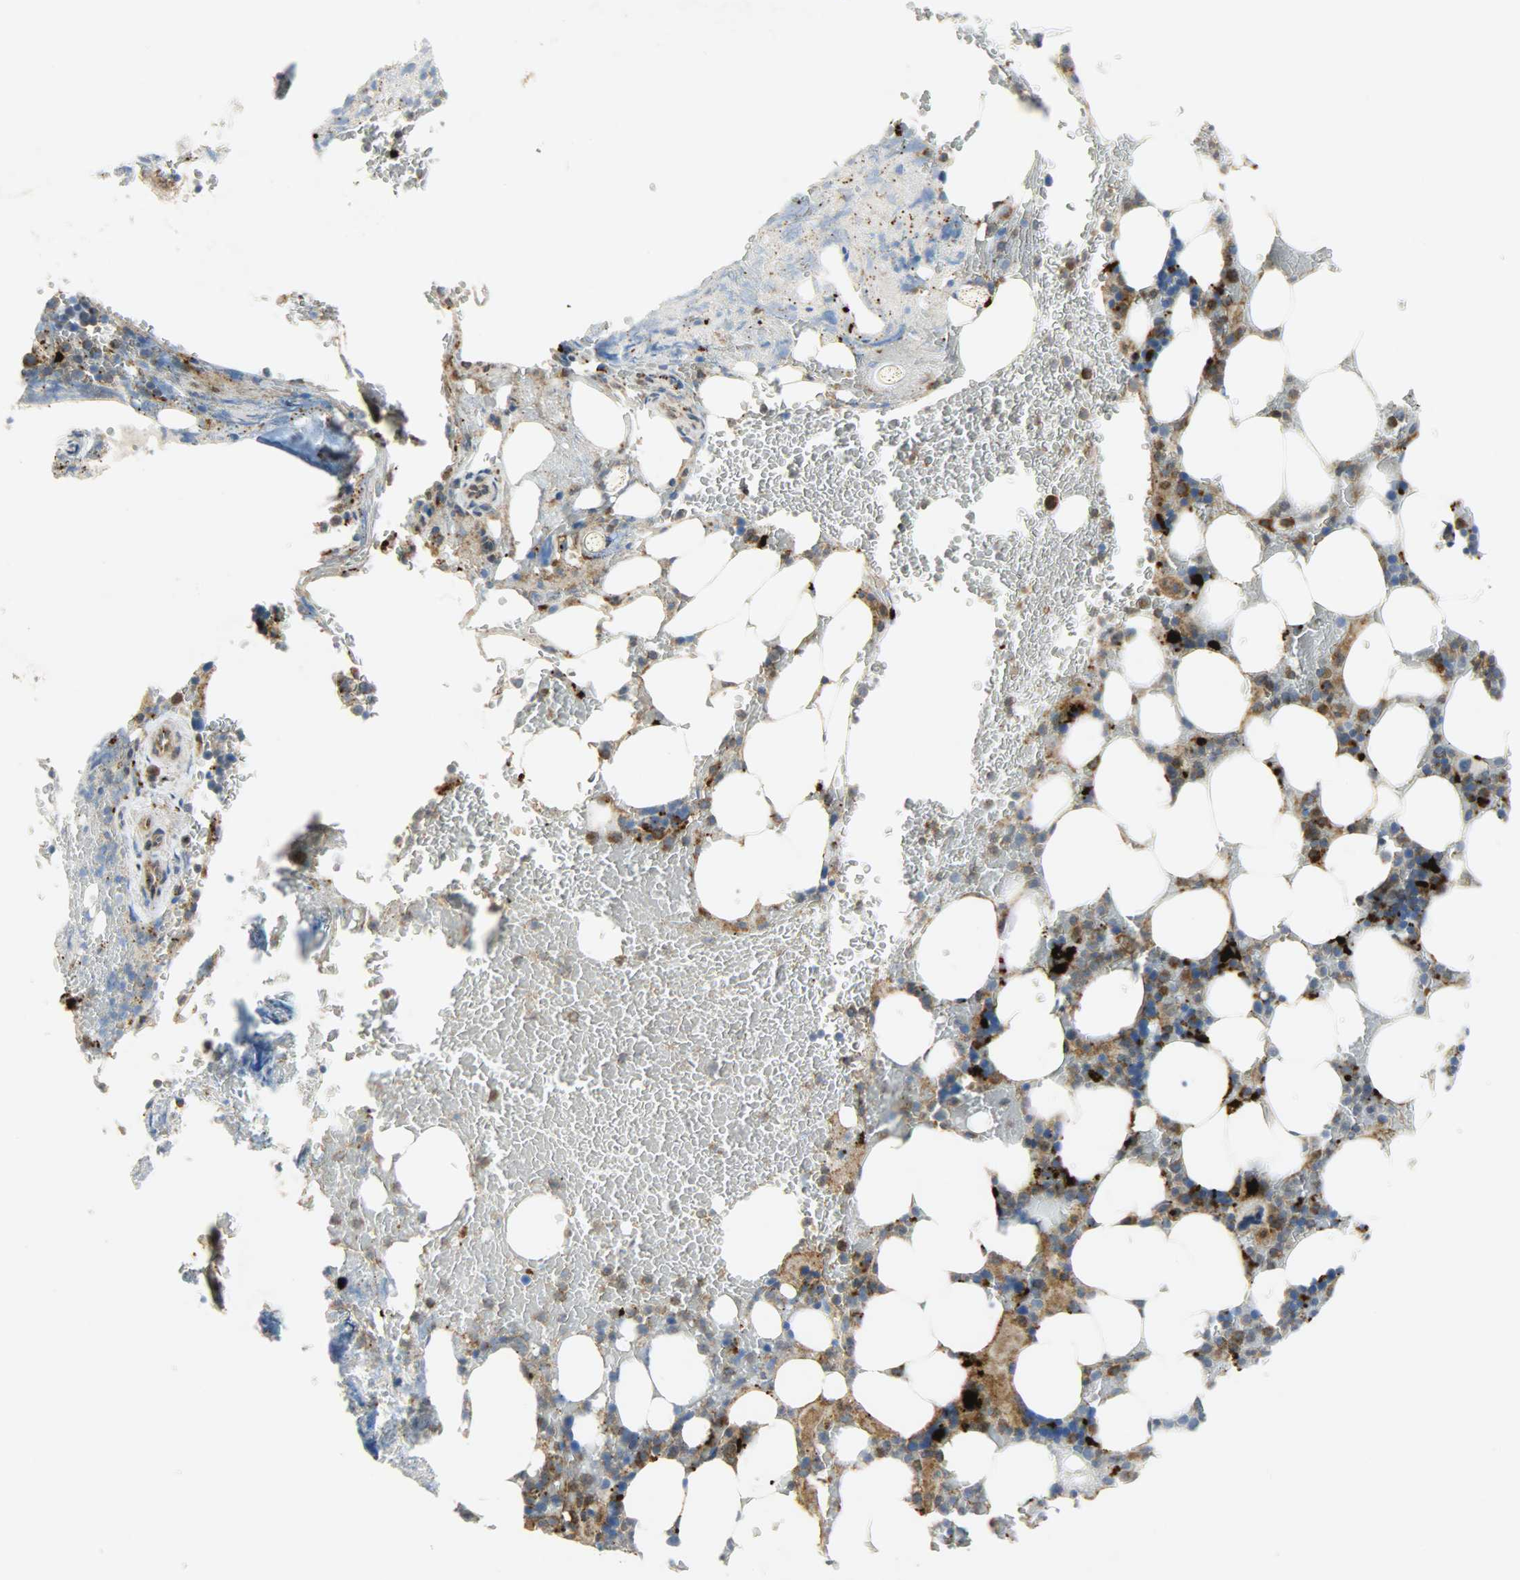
{"staining": {"intensity": "strong", "quantity": "25%-75%", "location": "cytoplasmic/membranous"}, "tissue": "bone marrow", "cell_type": "Hematopoietic cells", "image_type": "normal", "snomed": [{"axis": "morphology", "description": "Normal tissue, NOS"}, {"axis": "topography", "description": "Bone marrow"}], "caption": "Strong cytoplasmic/membranous expression is seen in about 25%-75% of hematopoietic cells in normal bone marrow. (Brightfield microscopy of DAB IHC at high magnification).", "gene": "GIT2", "patient": {"sex": "female", "age": 73}}